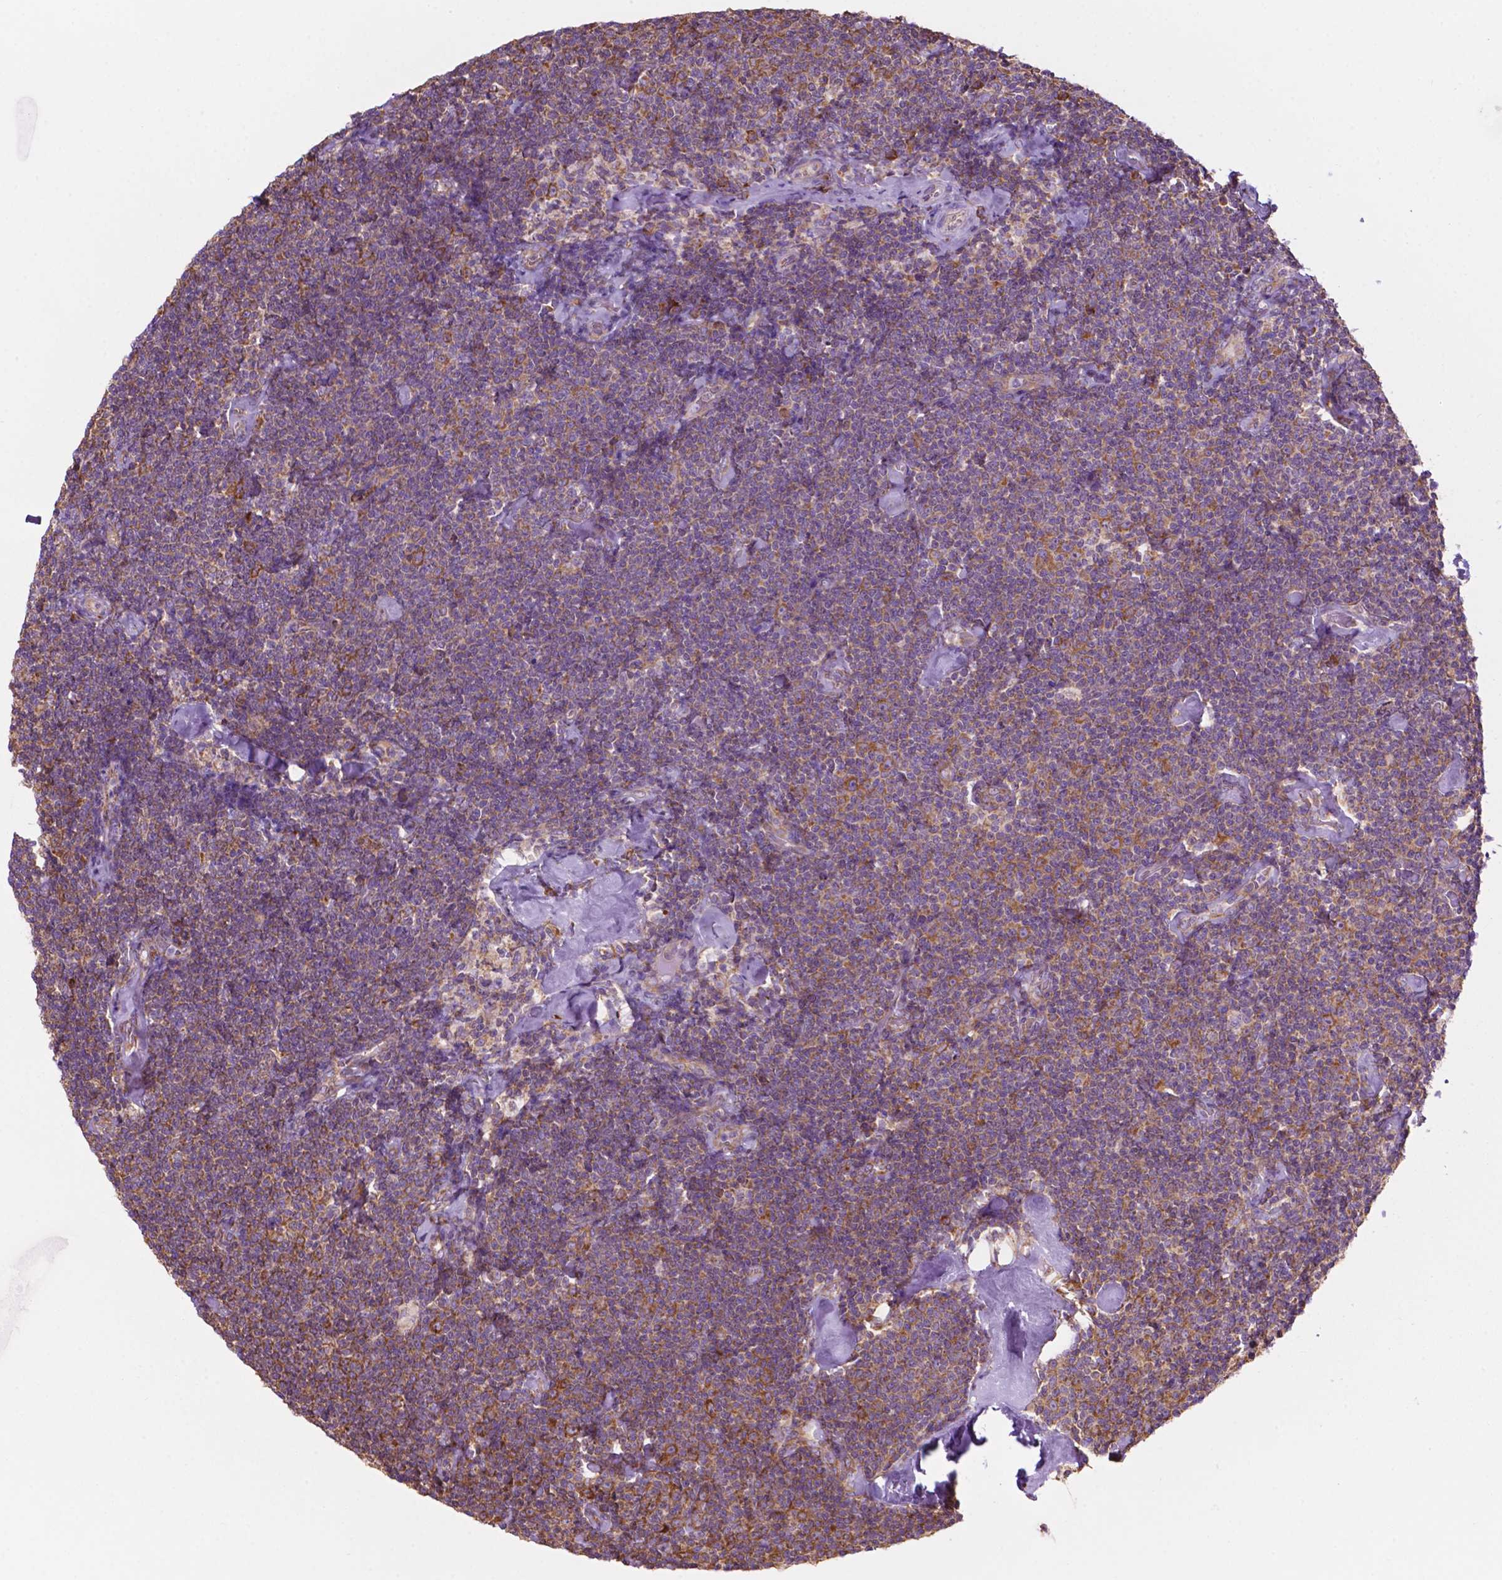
{"staining": {"intensity": "moderate", "quantity": "25%-75%", "location": "cytoplasmic/membranous"}, "tissue": "lymphoma", "cell_type": "Tumor cells", "image_type": "cancer", "snomed": [{"axis": "morphology", "description": "Malignant lymphoma, non-Hodgkin's type, Low grade"}, {"axis": "topography", "description": "Lymph node"}], "caption": "Malignant lymphoma, non-Hodgkin's type (low-grade) tissue reveals moderate cytoplasmic/membranous expression in approximately 25%-75% of tumor cells The staining was performed using DAB to visualize the protein expression in brown, while the nuclei were stained in blue with hematoxylin (Magnification: 20x).", "gene": "RPL29", "patient": {"sex": "male", "age": 81}}